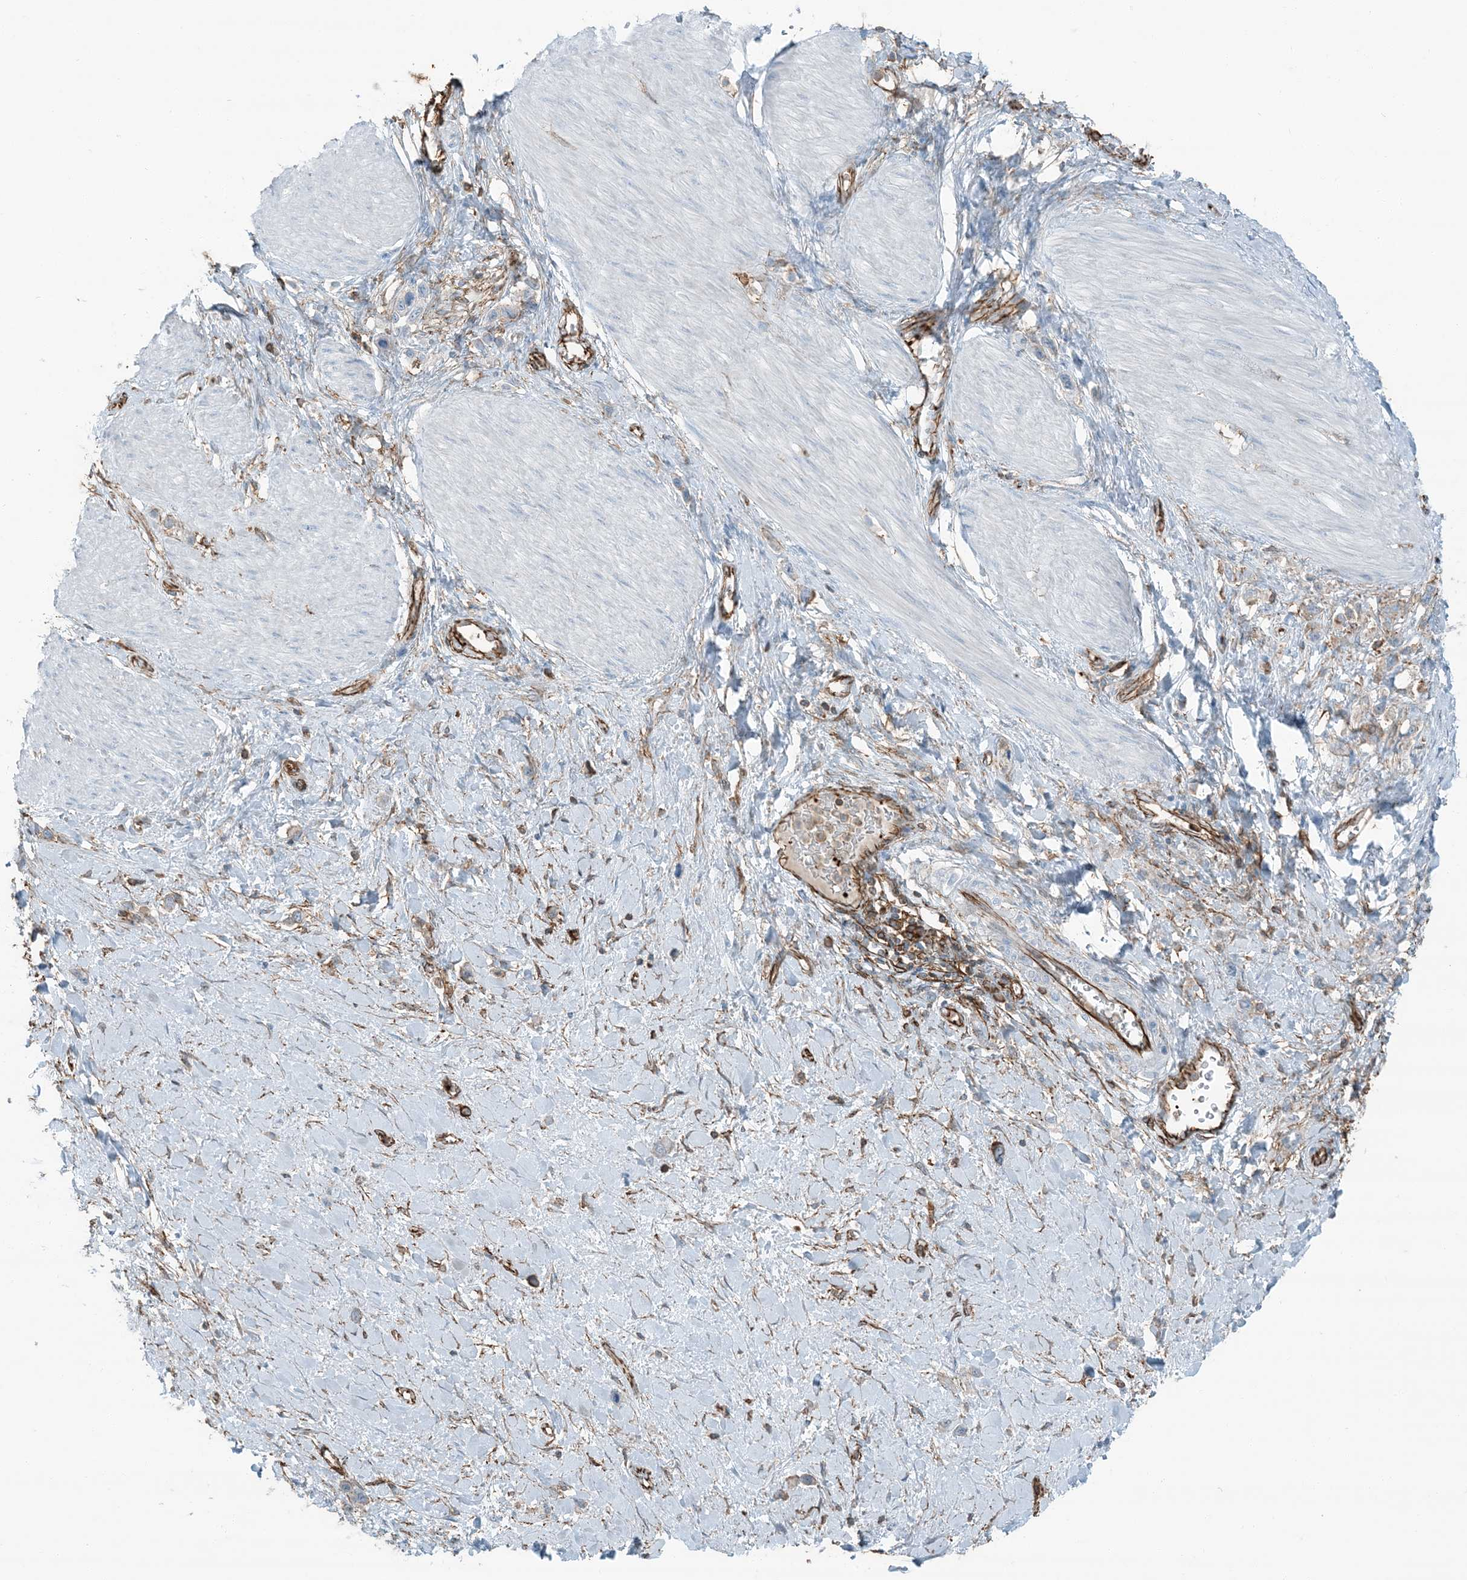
{"staining": {"intensity": "negative", "quantity": "none", "location": "none"}, "tissue": "stomach cancer", "cell_type": "Tumor cells", "image_type": "cancer", "snomed": [{"axis": "morphology", "description": "Adenocarcinoma, NOS"}, {"axis": "topography", "description": "Stomach"}], "caption": "Immunohistochemistry image of stomach cancer (adenocarcinoma) stained for a protein (brown), which reveals no positivity in tumor cells. The staining was performed using DAB to visualize the protein expression in brown, while the nuclei were stained in blue with hematoxylin (Magnification: 20x).", "gene": "APOBEC3C", "patient": {"sex": "female", "age": 65}}